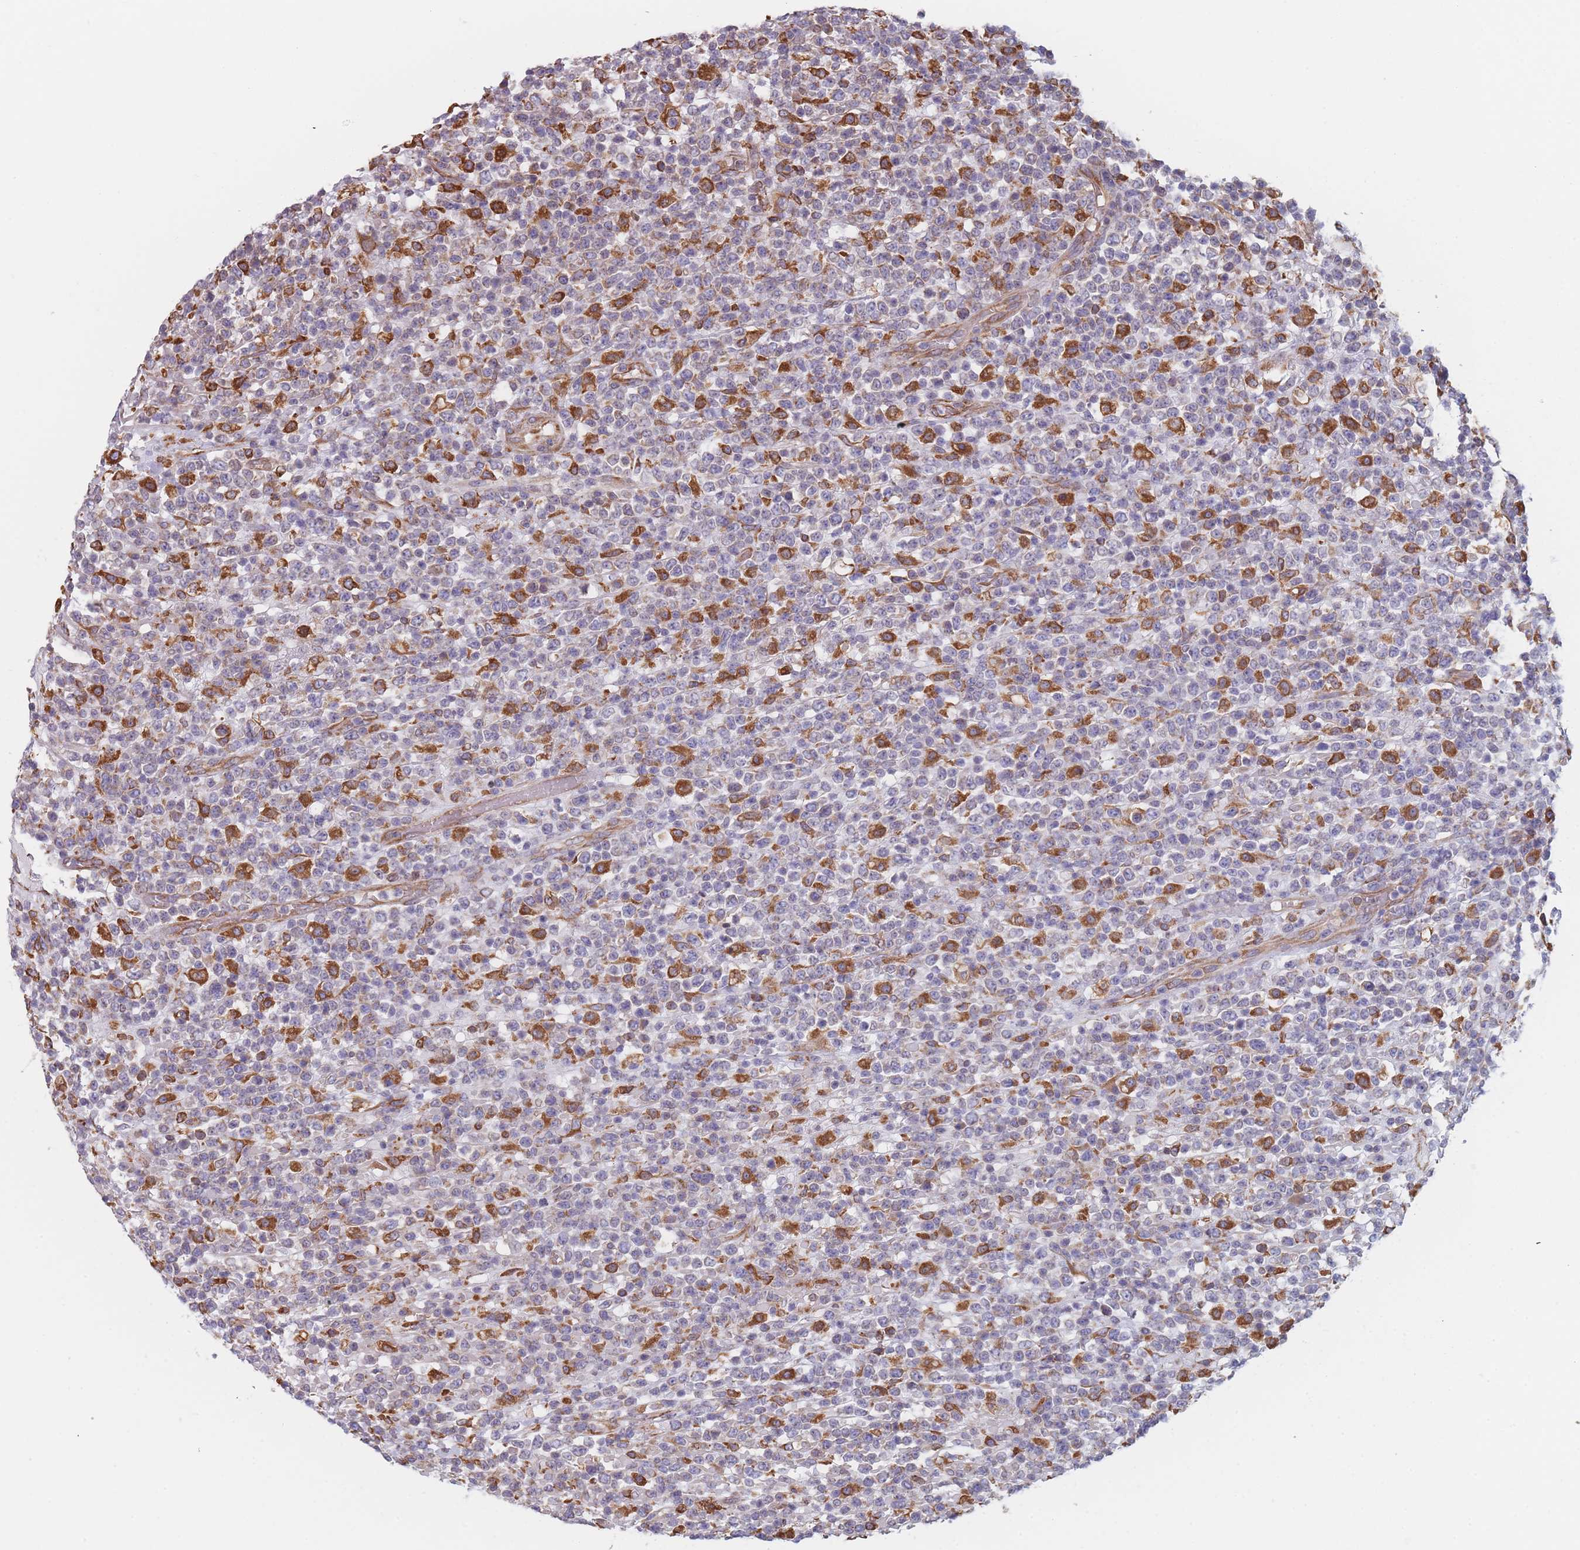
{"staining": {"intensity": "strong", "quantity": "<25%", "location": "cytoplasmic/membranous"}, "tissue": "lymphoma", "cell_type": "Tumor cells", "image_type": "cancer", "snomed": [{"axis": "morphology", "description": "Malignant lymphoma, non-Hodgkin's type, High grade"}, {"axis": "topography", "description": "Colon"}], "caption": "The immunohistochemical stain shows strong cytoplasmic/membranous staining in tumor cells of high-grade malignant lymphoma, non-Hodgkin's type tissue.", "gene": "OR7C2", "patient": {"sex": "female", "age": 53}}